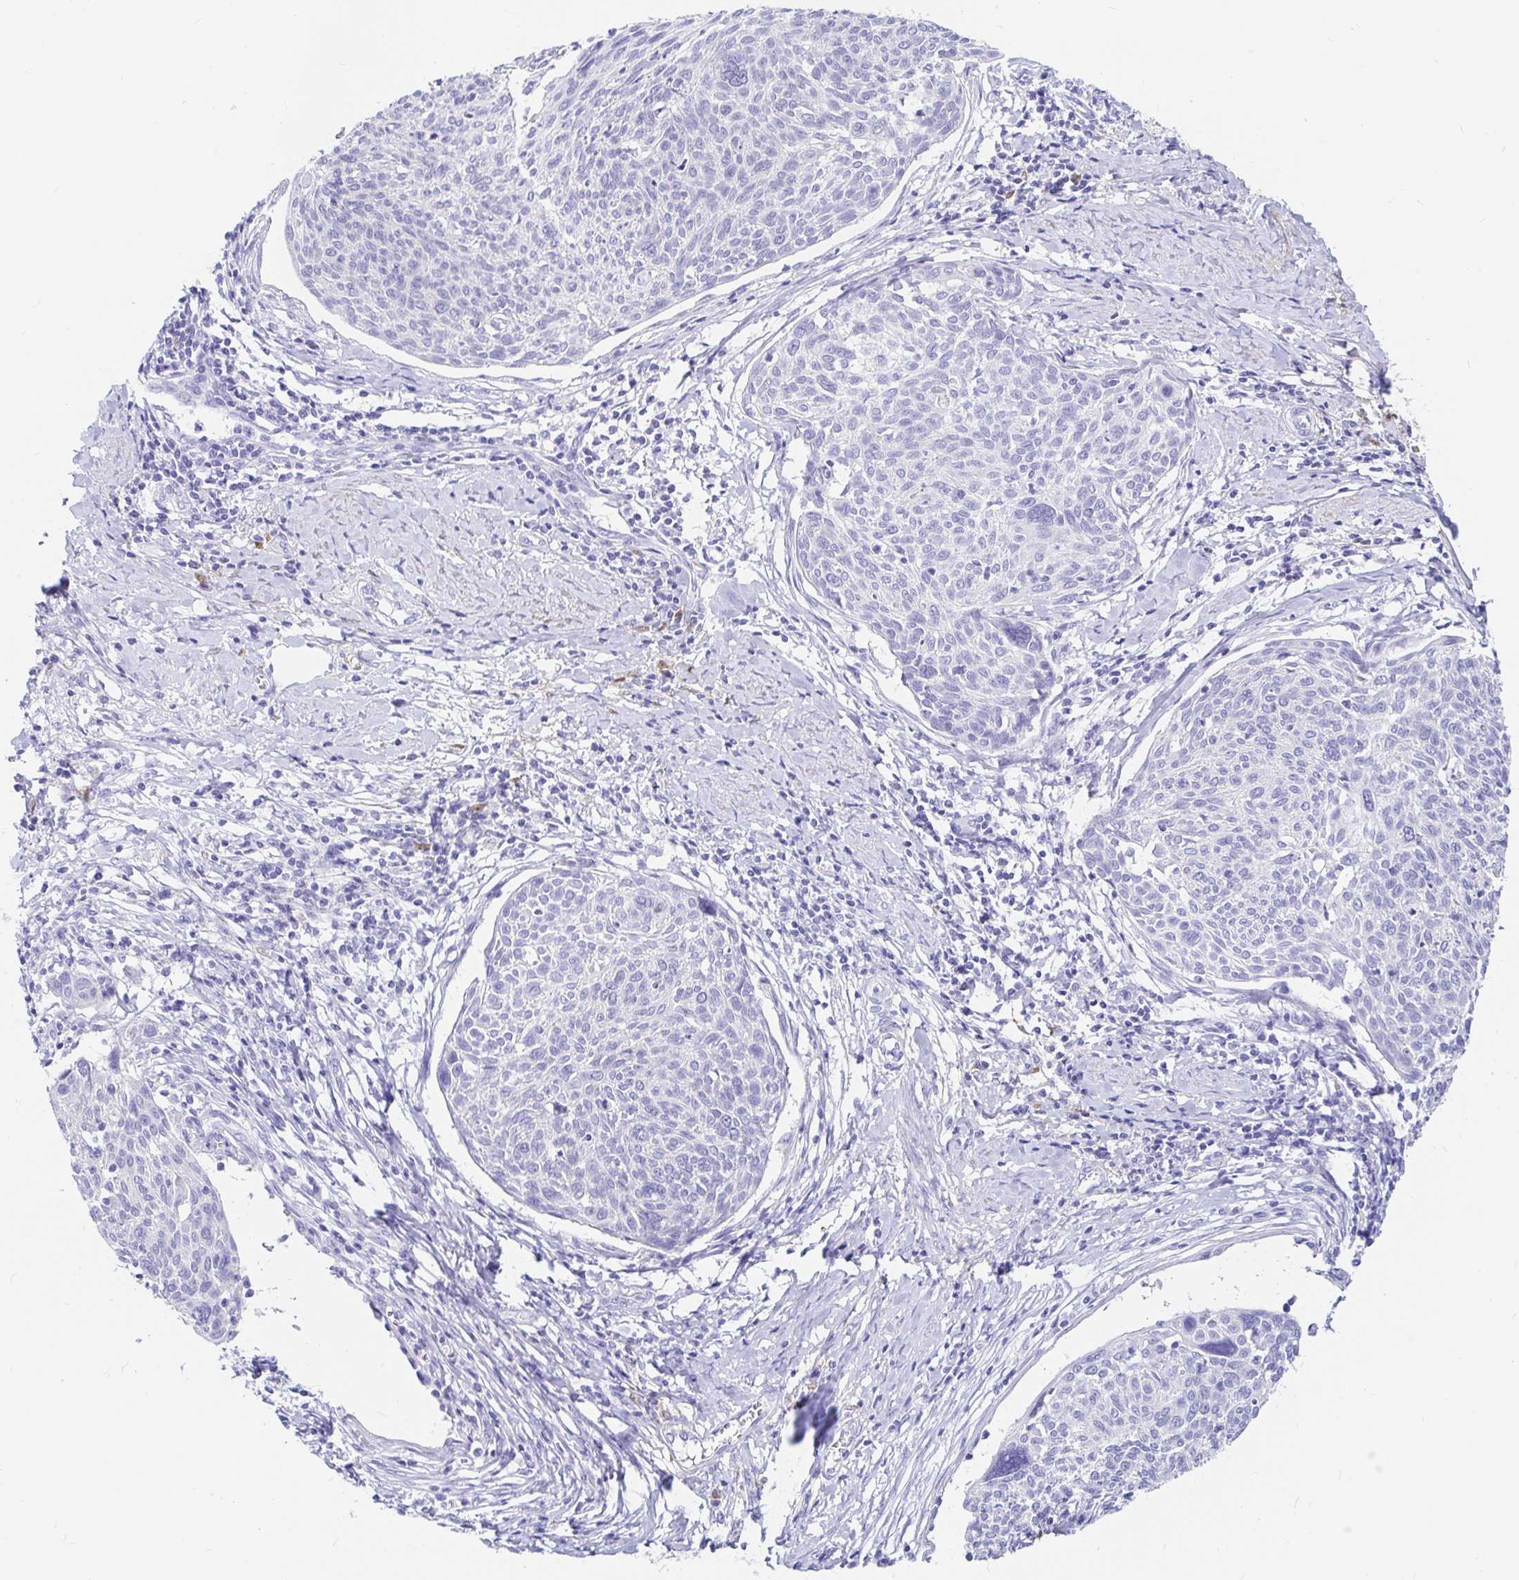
{"staining": {"intensity": "negative", "quantity": "none", "location": "none"}, "tissue": "cervical cancer", "cell_type": "Tumor cells", "image_type": "cancer", "snomed": [{"axis": "morphology", "description": "Squamous cell carcinoma, NOS"}, {"axis": "topography", "description": "Cervix"}], "caption": "Immunohistochemical staining of human cervical cancer (squamous cell carcinoma) shows no significant positivity in tumor cells.", "gene": "PPP1R1B", "patient": {"sex": "female", "age": 49}}